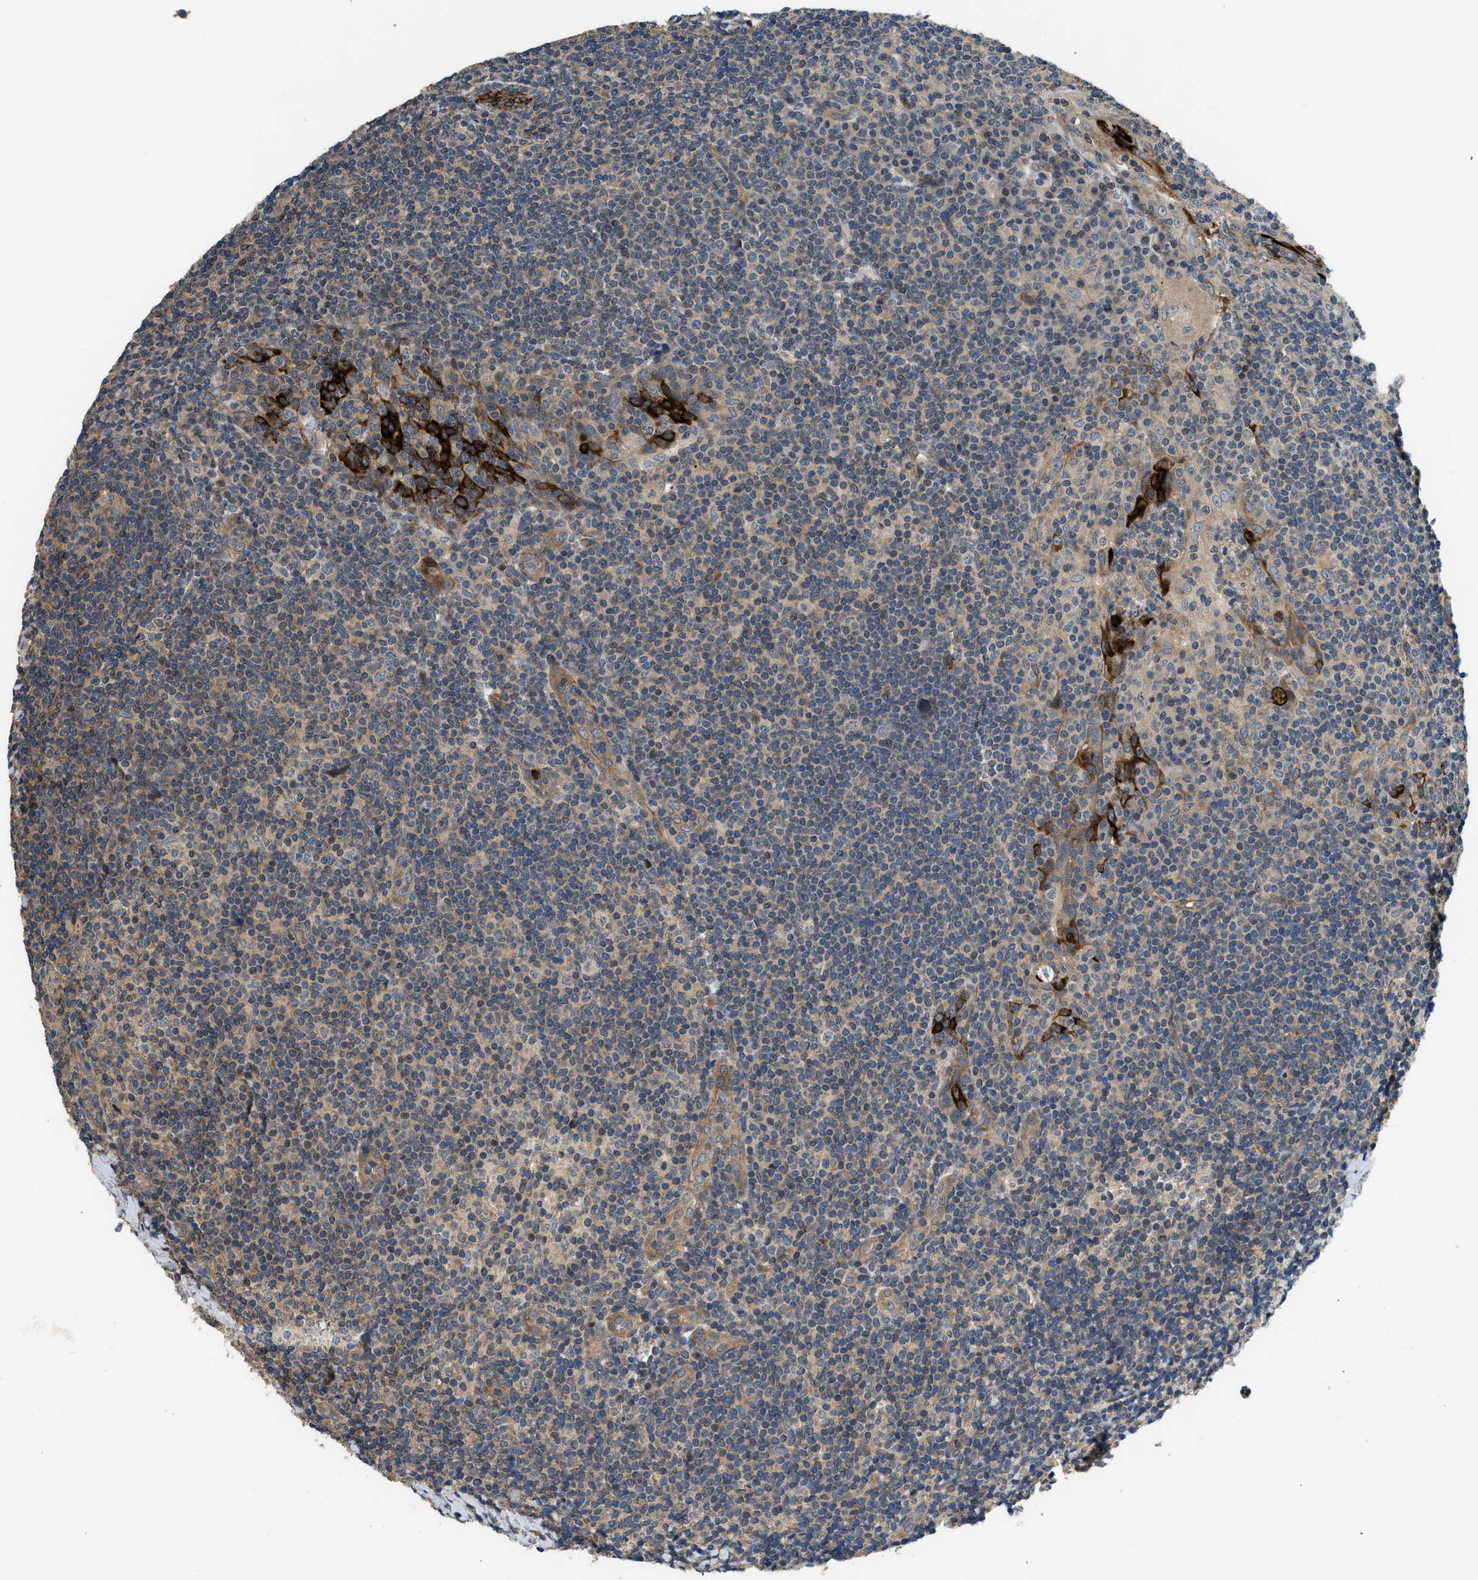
{"staining": {"intensity": "moderate", "quantity": ">75%", "location": "cytoplasmic/membranous"}, "tissue": "tonsil", "cell_type": "Germinal center cells", "image_type": "normal", "snomed": [{"axis": "morphology", "description": "Normal tissue, NOS"}, {"axis": "topography", "description": "Tonsil"}], "caption": "Moderate cytoplasmic/membranous positivity for a protein is identified in approximately >75% of germinal center cells of benign tonsil using IHC.", "gene": "IL3RA", "patient": {"sex": "male", "age": 37}}